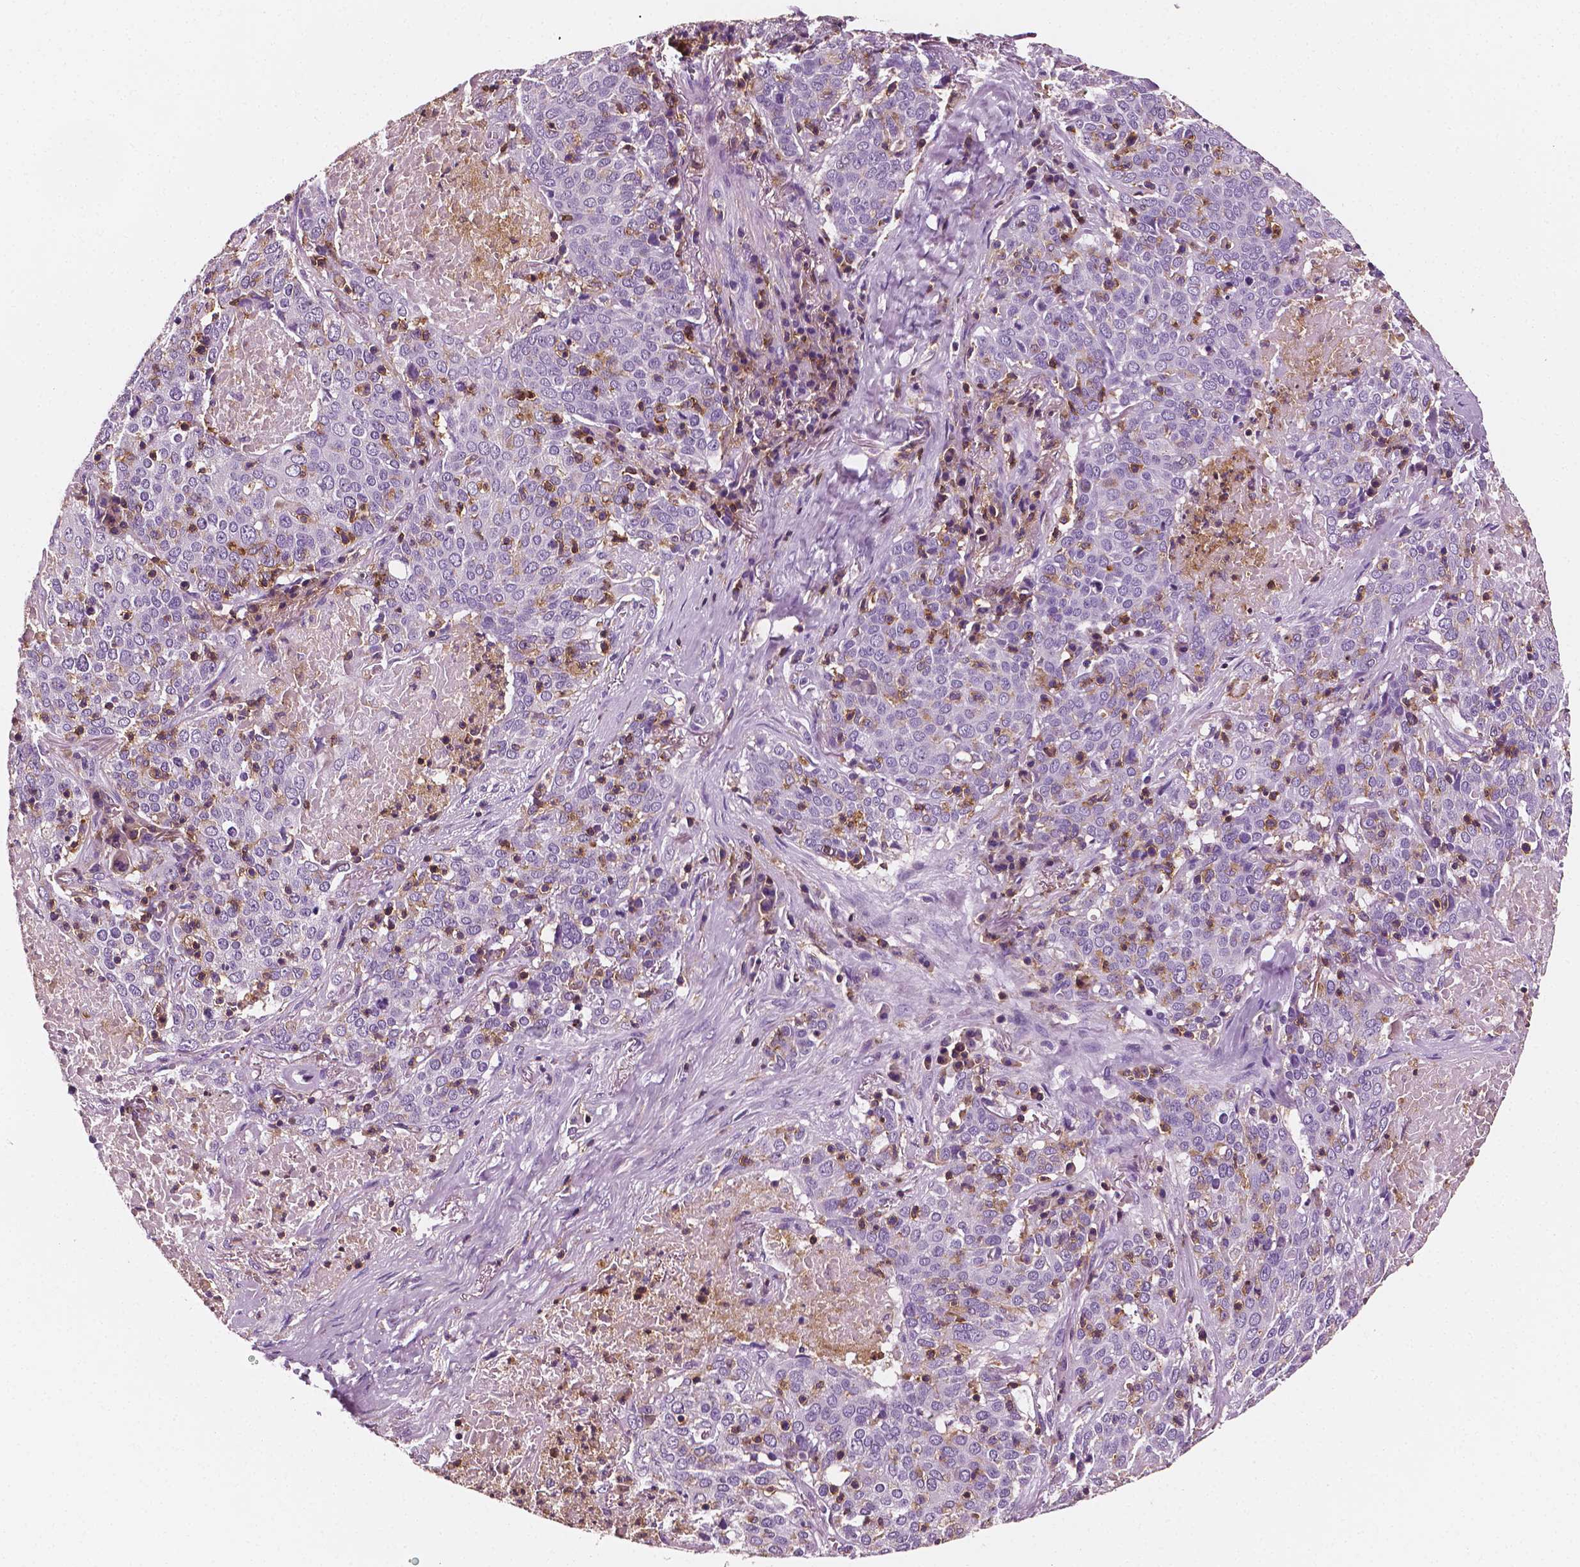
{"staining": {"intensity": "negative", "quantity": "none", "location": "none"}, "tissue": "lung cancer", "cell_type": "Tumor cells", "image_type": "cancer", "snomed": [{"axis": "morphology", "description": "Squamous cell carcinoma, NOS"}, {"axis": "topography", "description": "Lung"}], "caption": "Immunohistochemistry (IHC) of human lung cancer shows no positivity in tumor cells.", "gene": "PTPRC", "patient": {"sex": "male", "age": 82}}